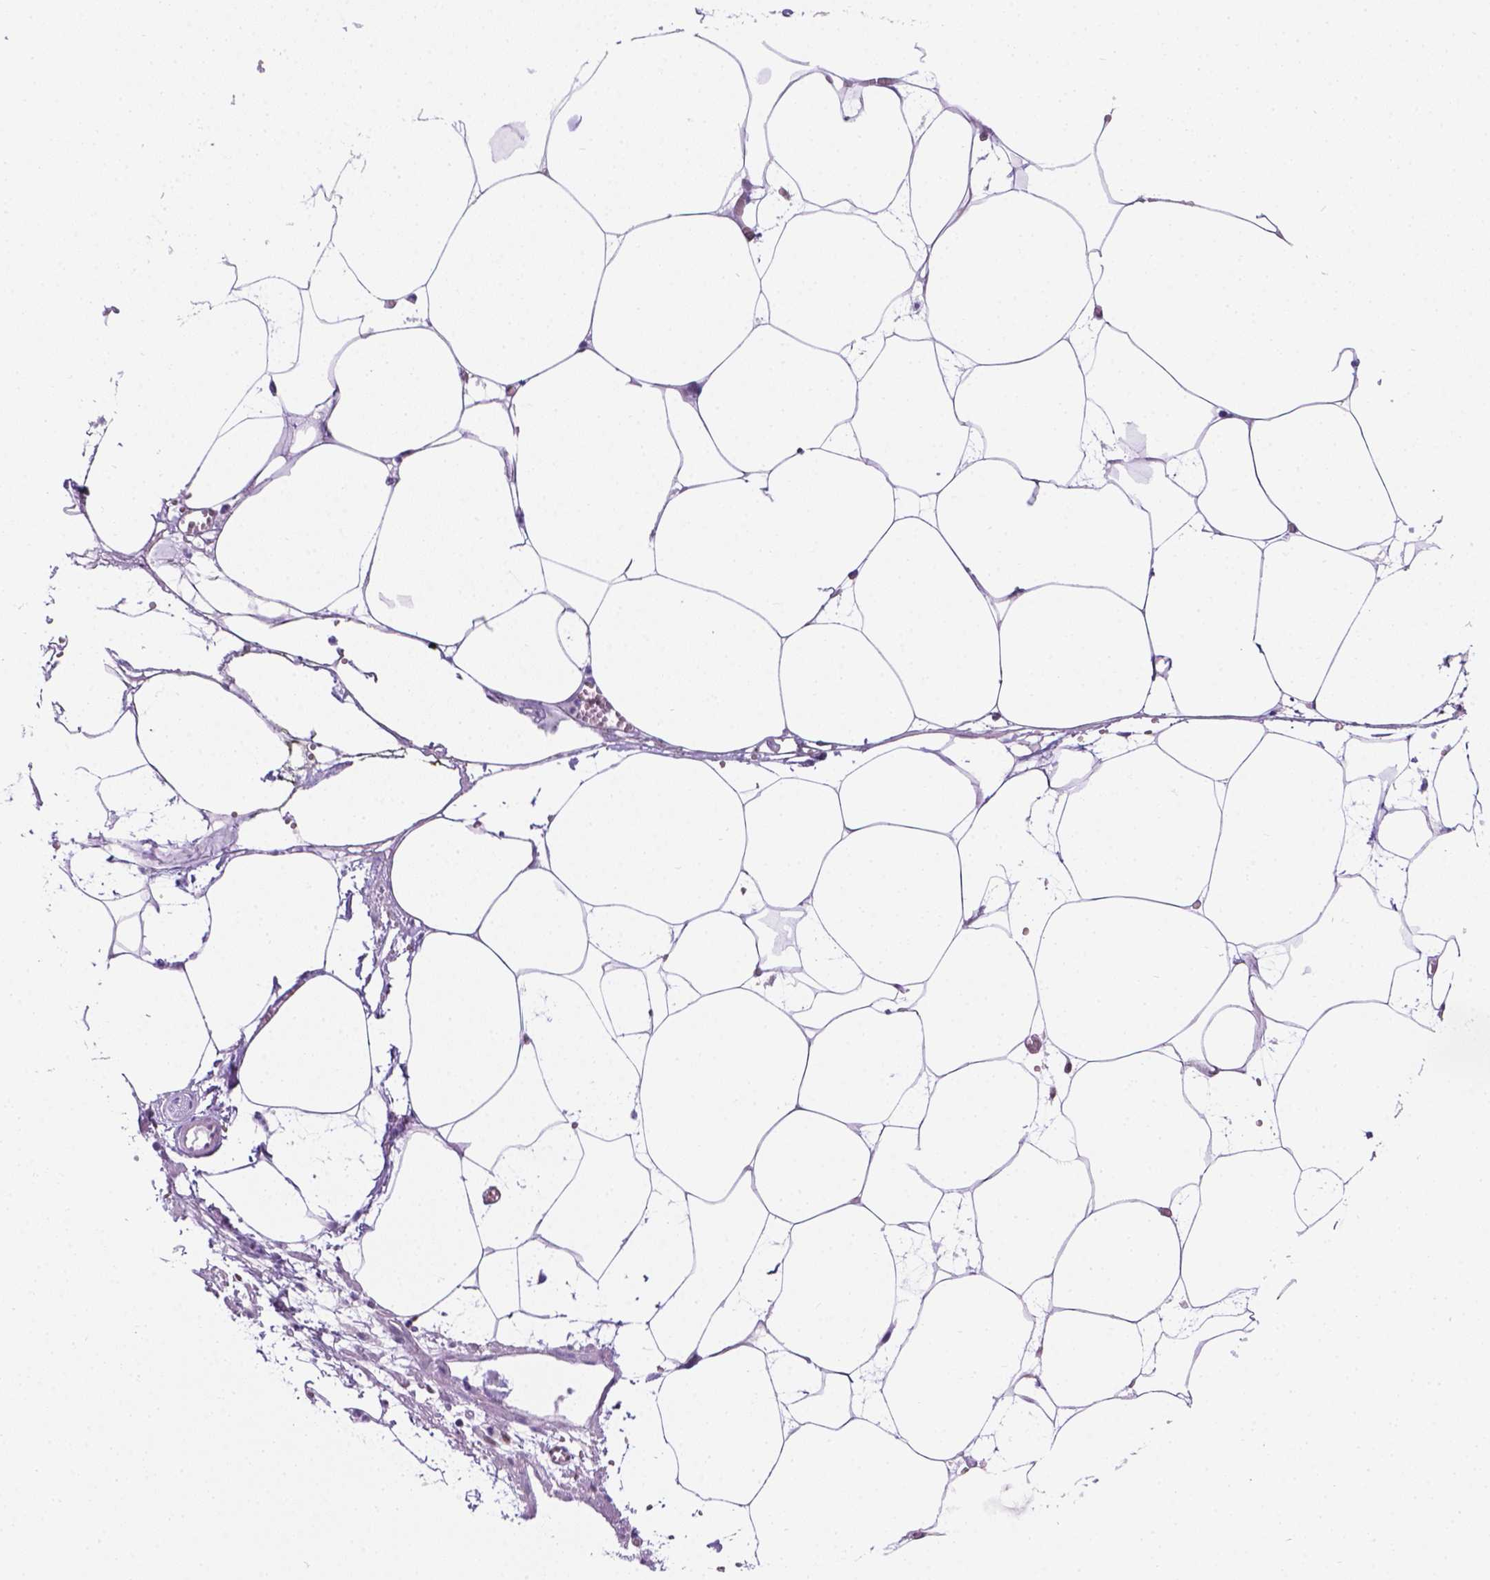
{"staining": {"intensity": "negative", "quantity": "none", "location": "none"}, "tissue": "adipose tissue", "cell_type": "Adipocytes", "image_type": "normal", "snomed": [{"axis": "morphology", "description": "Normal tissue, NOS"}, {"axis": "topography", "description": "Adipose tissue"}, {"axis": "topography", "description": "Pancreas"}, {"axis": "topography", "description": "Peripheral nerve tissue"}], "caption": "Micrograph shows no significant protein expression in adipocytes of benign adipose tissue.", "gene": "TMEM210", "patient": {"sex": "female", "age": 58}}